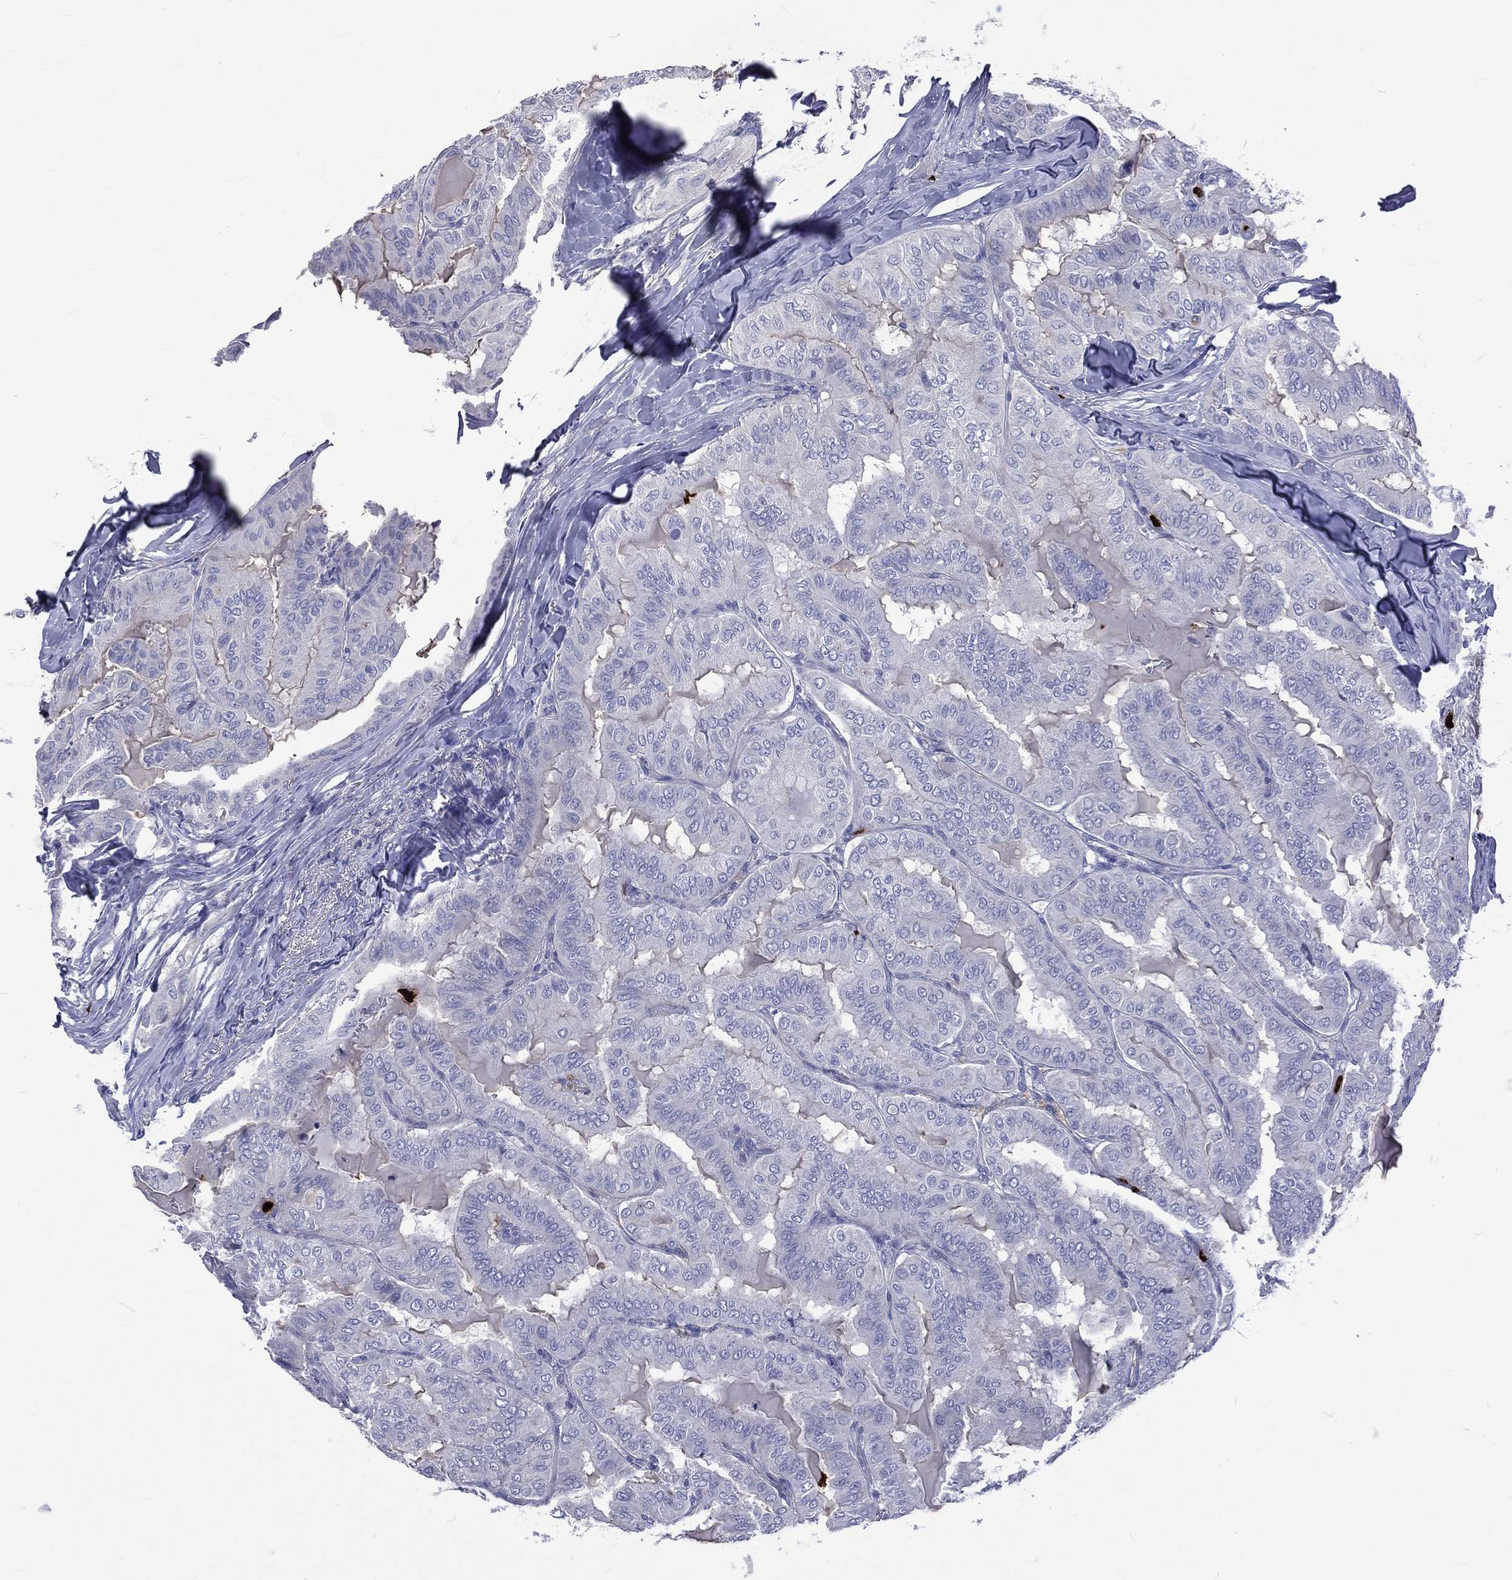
{"staining": {"intensity": "negative", "quantity": "none", "location": "none"}, "tissue": "thyroid cancer", "cell_type": "Tumor cells", "image_type": "cancer", "snomed": [{"axis": "morphology", "description": "Papillary adenocarcinoma, NOS"}, {"axis": "topography", "description": "Thyroid gland"}], "caption": "Thyroid cancer was stained to show a protein in brown. There is no significant expression in tumor cells.", "gene": "ELANE", "patient": {"sex": "female", "age": 68}}